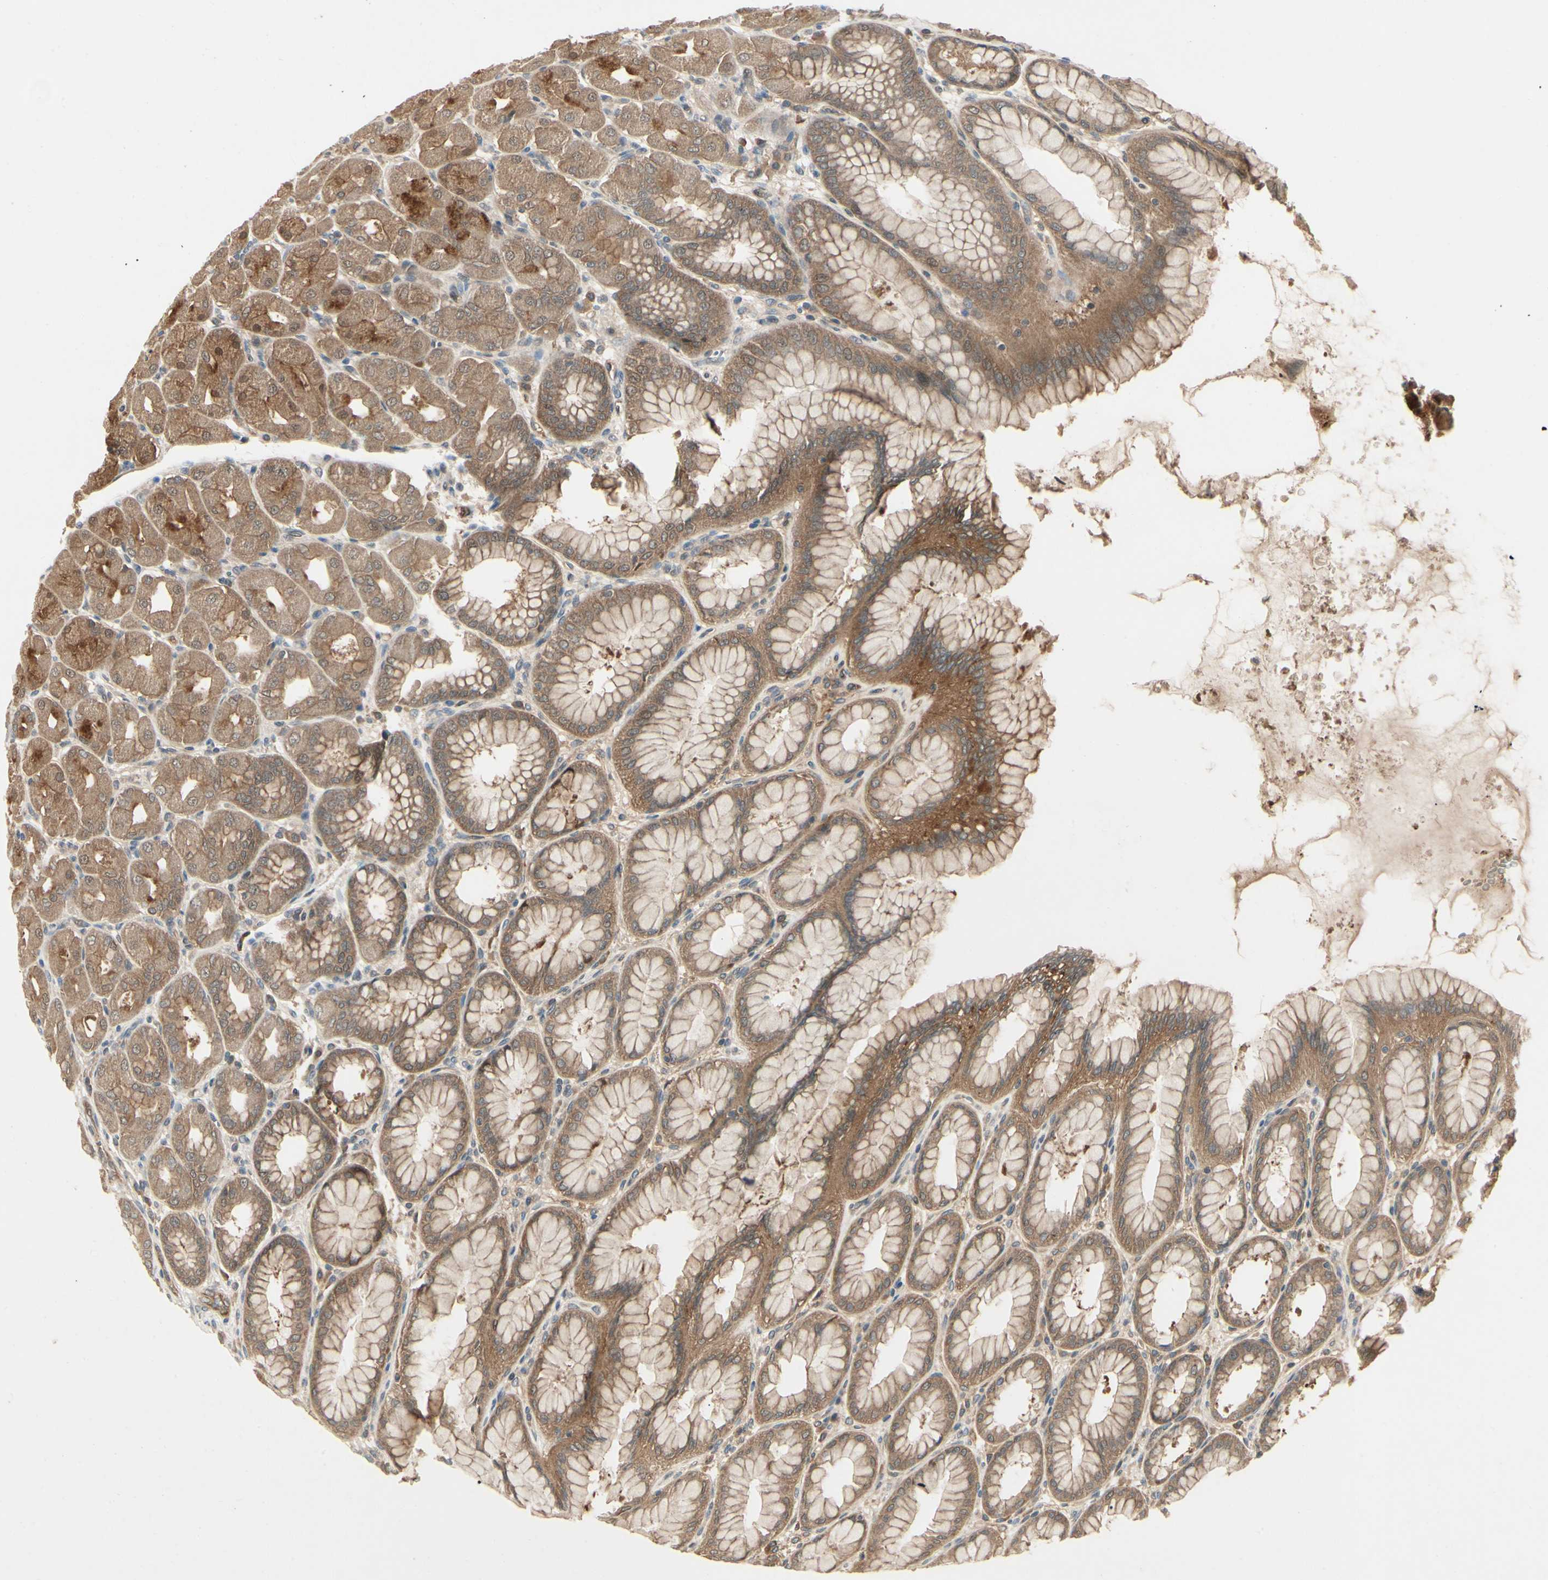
{"staining": {"intensity": "moderate", "quantity": ">75%", "location": "cytoplasmic/membranous"}, "tissue": "stomach", "cell_type": "Glandular cells", "image_type": "normal", "snomed": [{"axis": "morphology", "description": "Normal tissue, NOS"}, {"axis": "topography", "description": "Stomach, upper"}], "caption": "IHC of unremarkable stomach demonstrates medium levels of moderate cytoplasmic/membranous expression in approximately >75% of glandular cells. The staining was performed using DAB to visualize the protein expression in brown, while the nuclei were stained in blue with hematoxylin (Magnification: 20x).", "gene": "RNF14", "patient": {"sex": "female", "age": 56}}